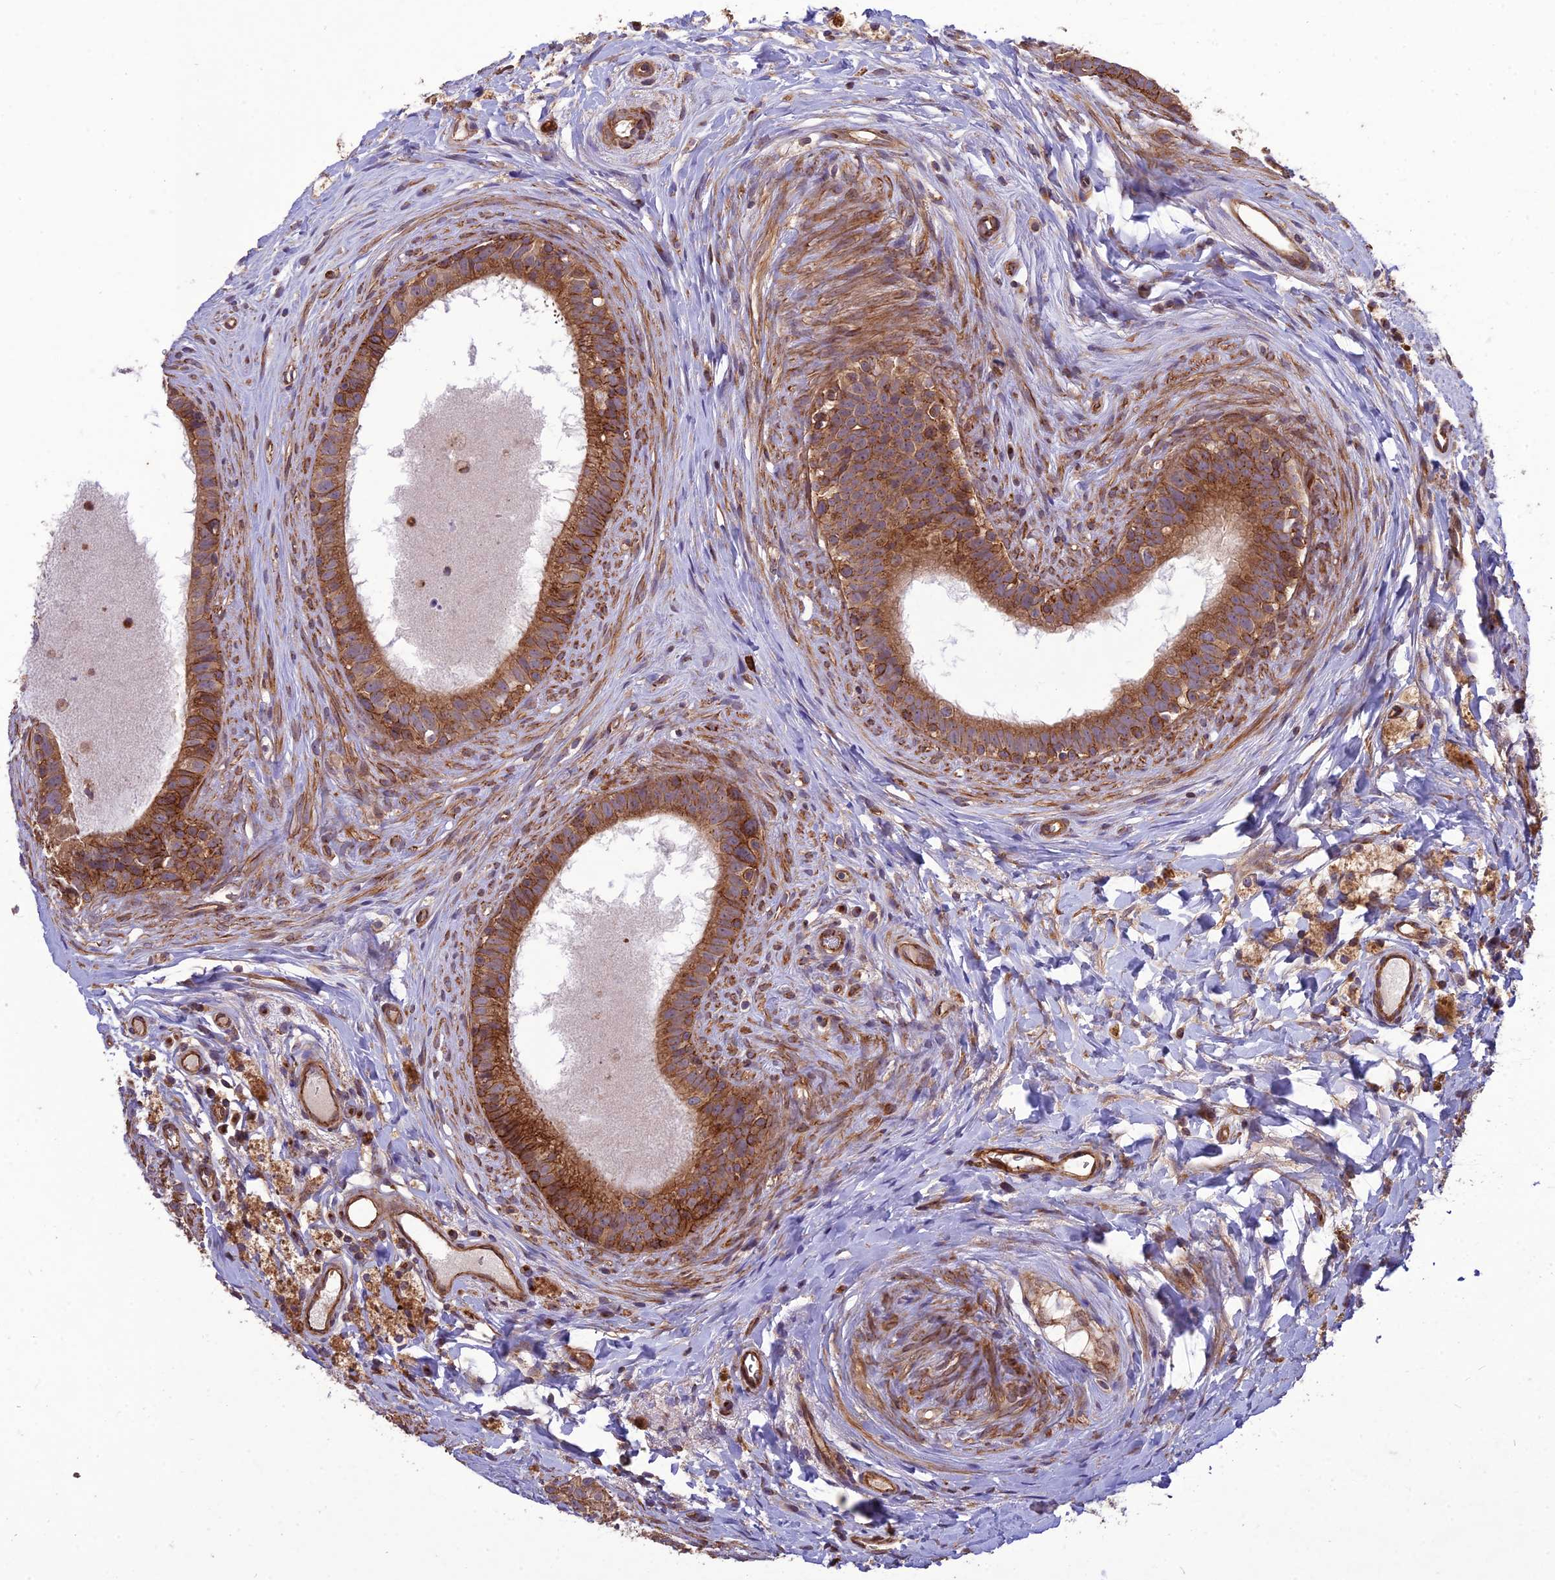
{"staining": {"intensity": "moderate", "quantity": ">75%", "location": "cytoplasmic/membranous"}, "tissue": "epididymis", "cell_type": "Glandular cells", "image_type": "normal", "snomed": [{"axis": "morphology", "description": "Normal tissue, NOS"}, {"axis": "topography", "description": "Epididymis"}], "caption": "High-magnification brightfield microscopy of unremarkable epididymis stained with DAB (3,3'-diaminobenzidine) (brown) and counterstained with hematoxylin (blue). glandular cells exhibit moderate cytoplasmic/membranous staining is present in approximately>75% of cells. Ihc stains the protein in brown and the nuclei are stained blue.", "gene": "TMEM131L", "patient": {"sex": "male", "age": 80}}